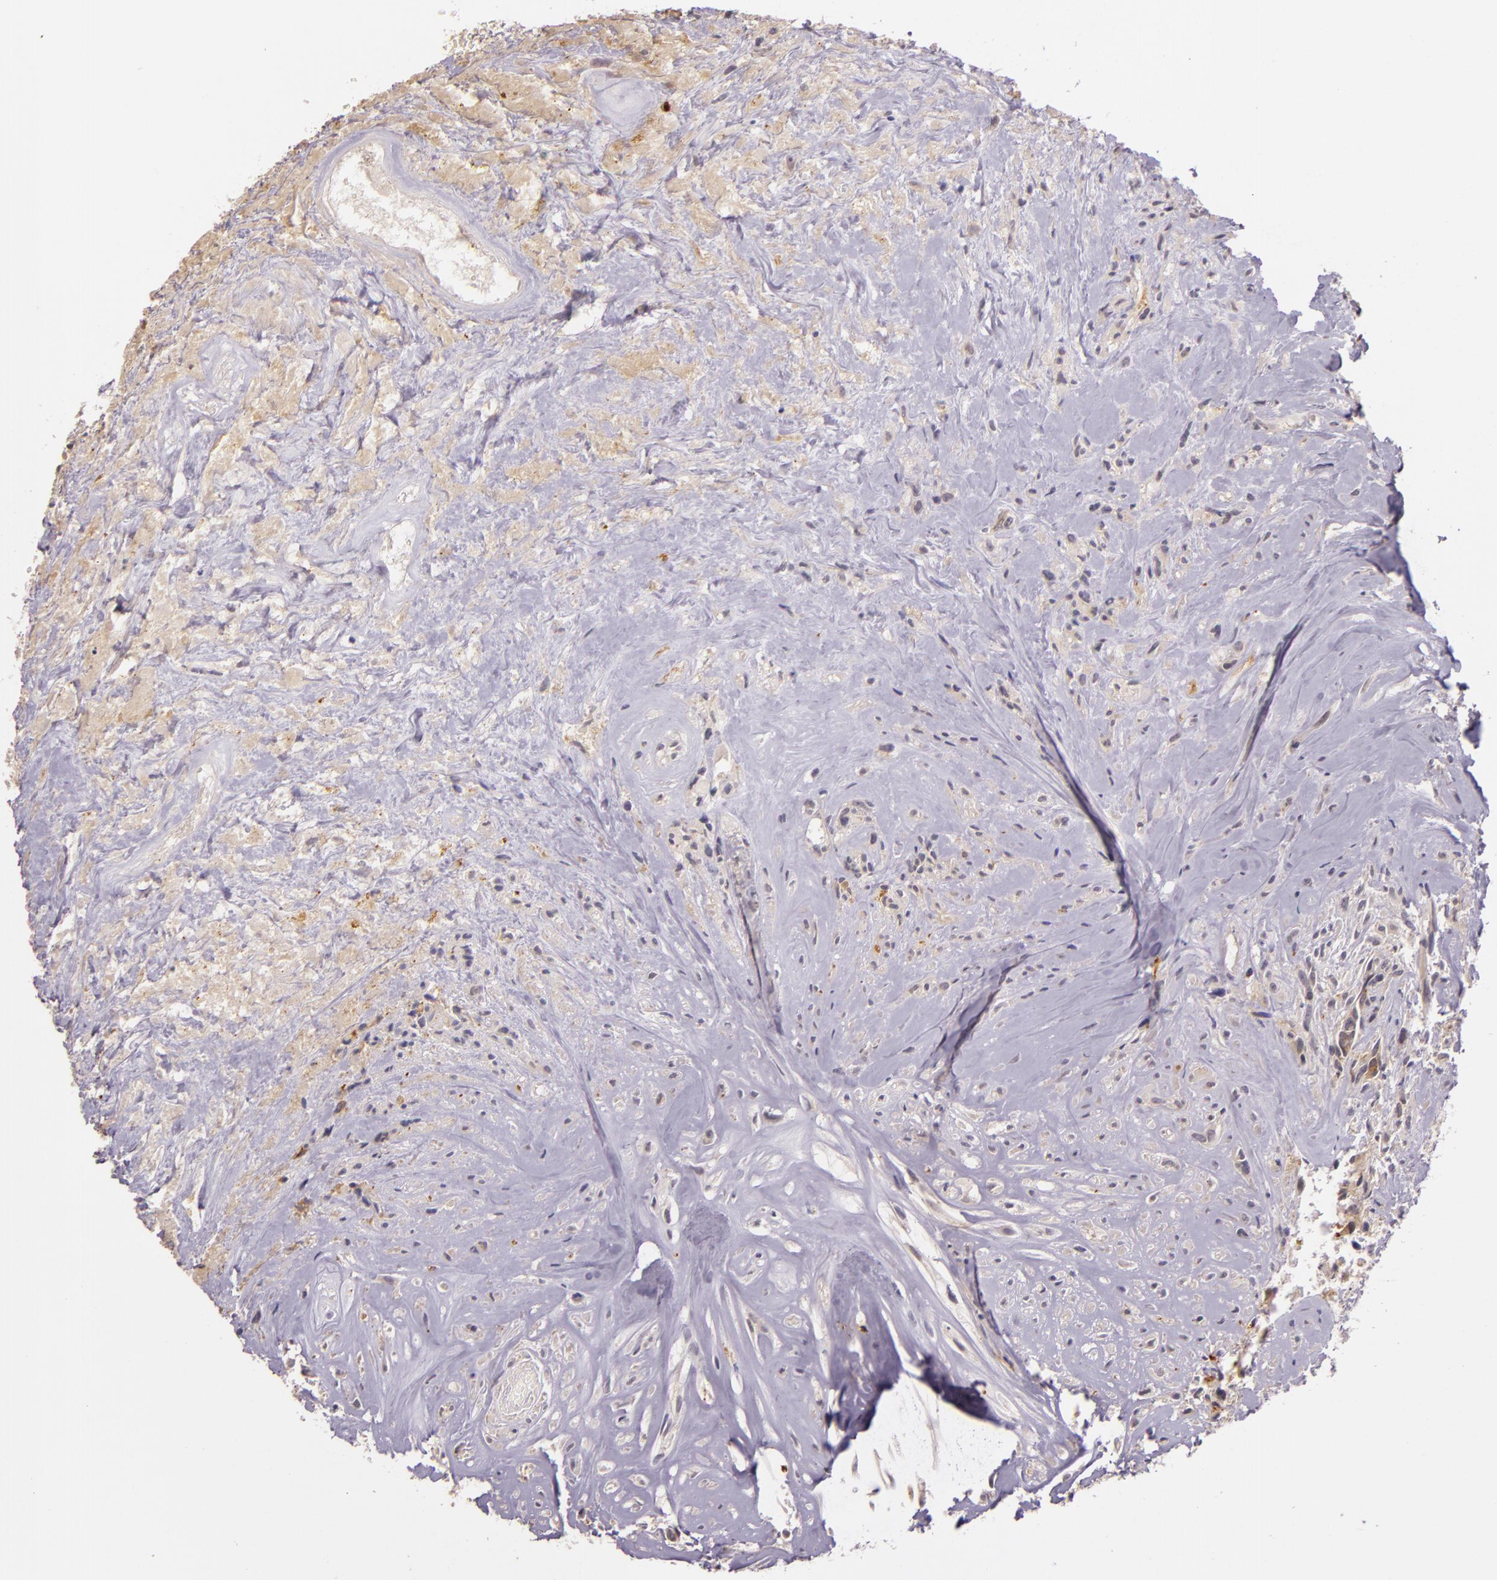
{"staining": {"intensity": "weak", "quantity": "25%-75%", "location": "cytoplasmic/membranous"}, "tissue": "glioma", "cell_type": "Tumor cells", "image_type": "cancer", "snomed": [{"axis": "morphology", "description": "Glioma, malignant, High grade"}, {"axis": "topography", "description": "Brain"}], "caption": "This is an image of immunohistochemistry staining of glioma, which shows weak positivity in the cytoplasmic/membranous of tumor cells.", "gene": "ARMH4", "patient": {"sex": "male", "age": 48}}